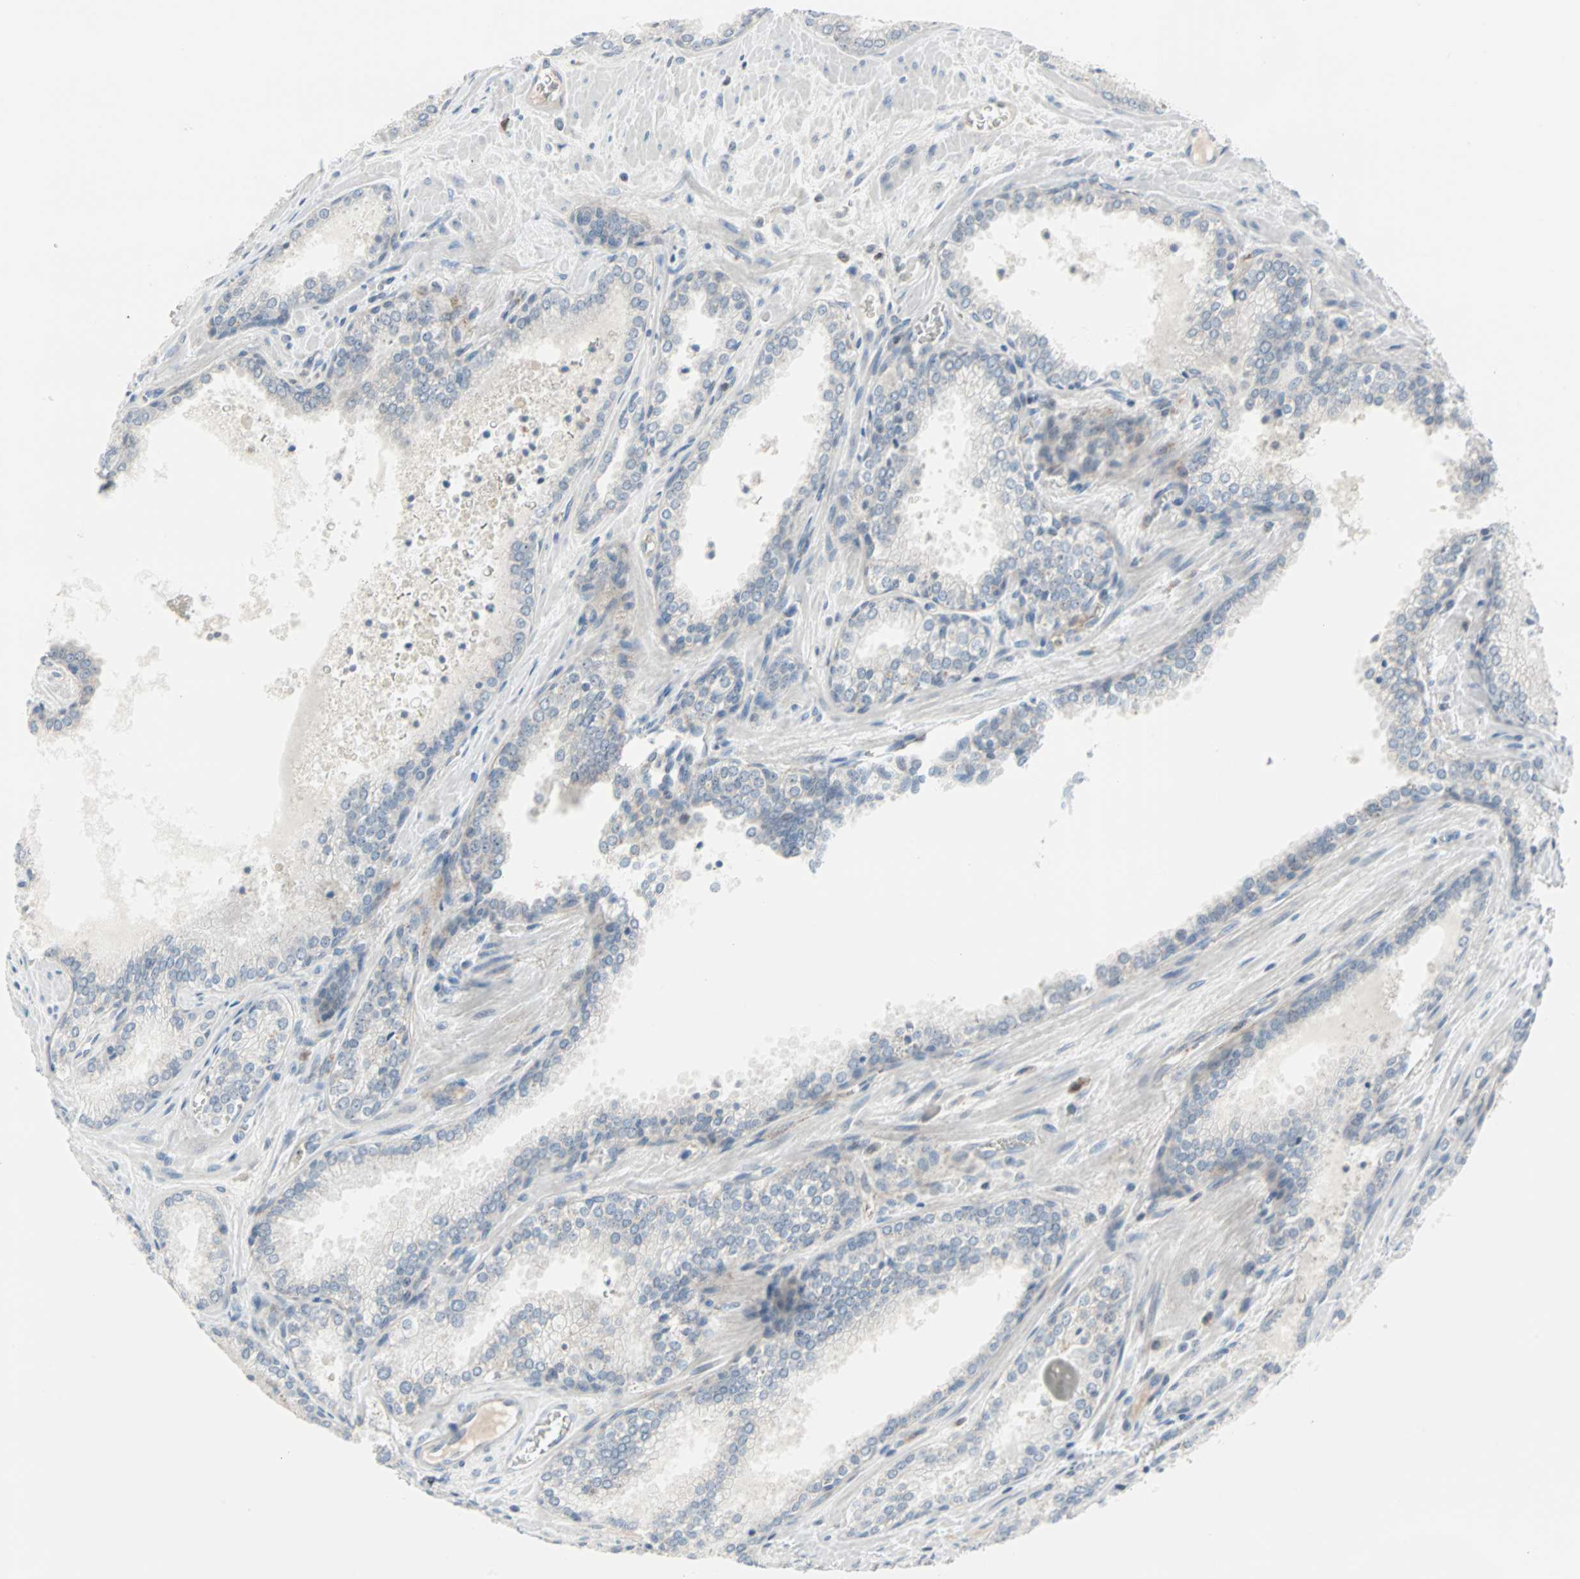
{"staining": {"intensity": "negative", "quantity": "none", "location": "none"}, "tissue": "prostate cancer", "cell_type": "Tumor cells", "image_type": "cancer", "snomed": [{"axis": "morphology", "description": "Adenocarcinoma, Low grade"}, {"axis": "topography", "description": "Prostate"}], "caption": "High magnification brightfield microscopy of prostate low-grade adenocarcinoma stained with DAB (brown) and counterstained with hematoxylin (blue): tumor cells show no significant positivity.", "gene": "CASP3", "patient": {"sex": "male", "age": 60}}